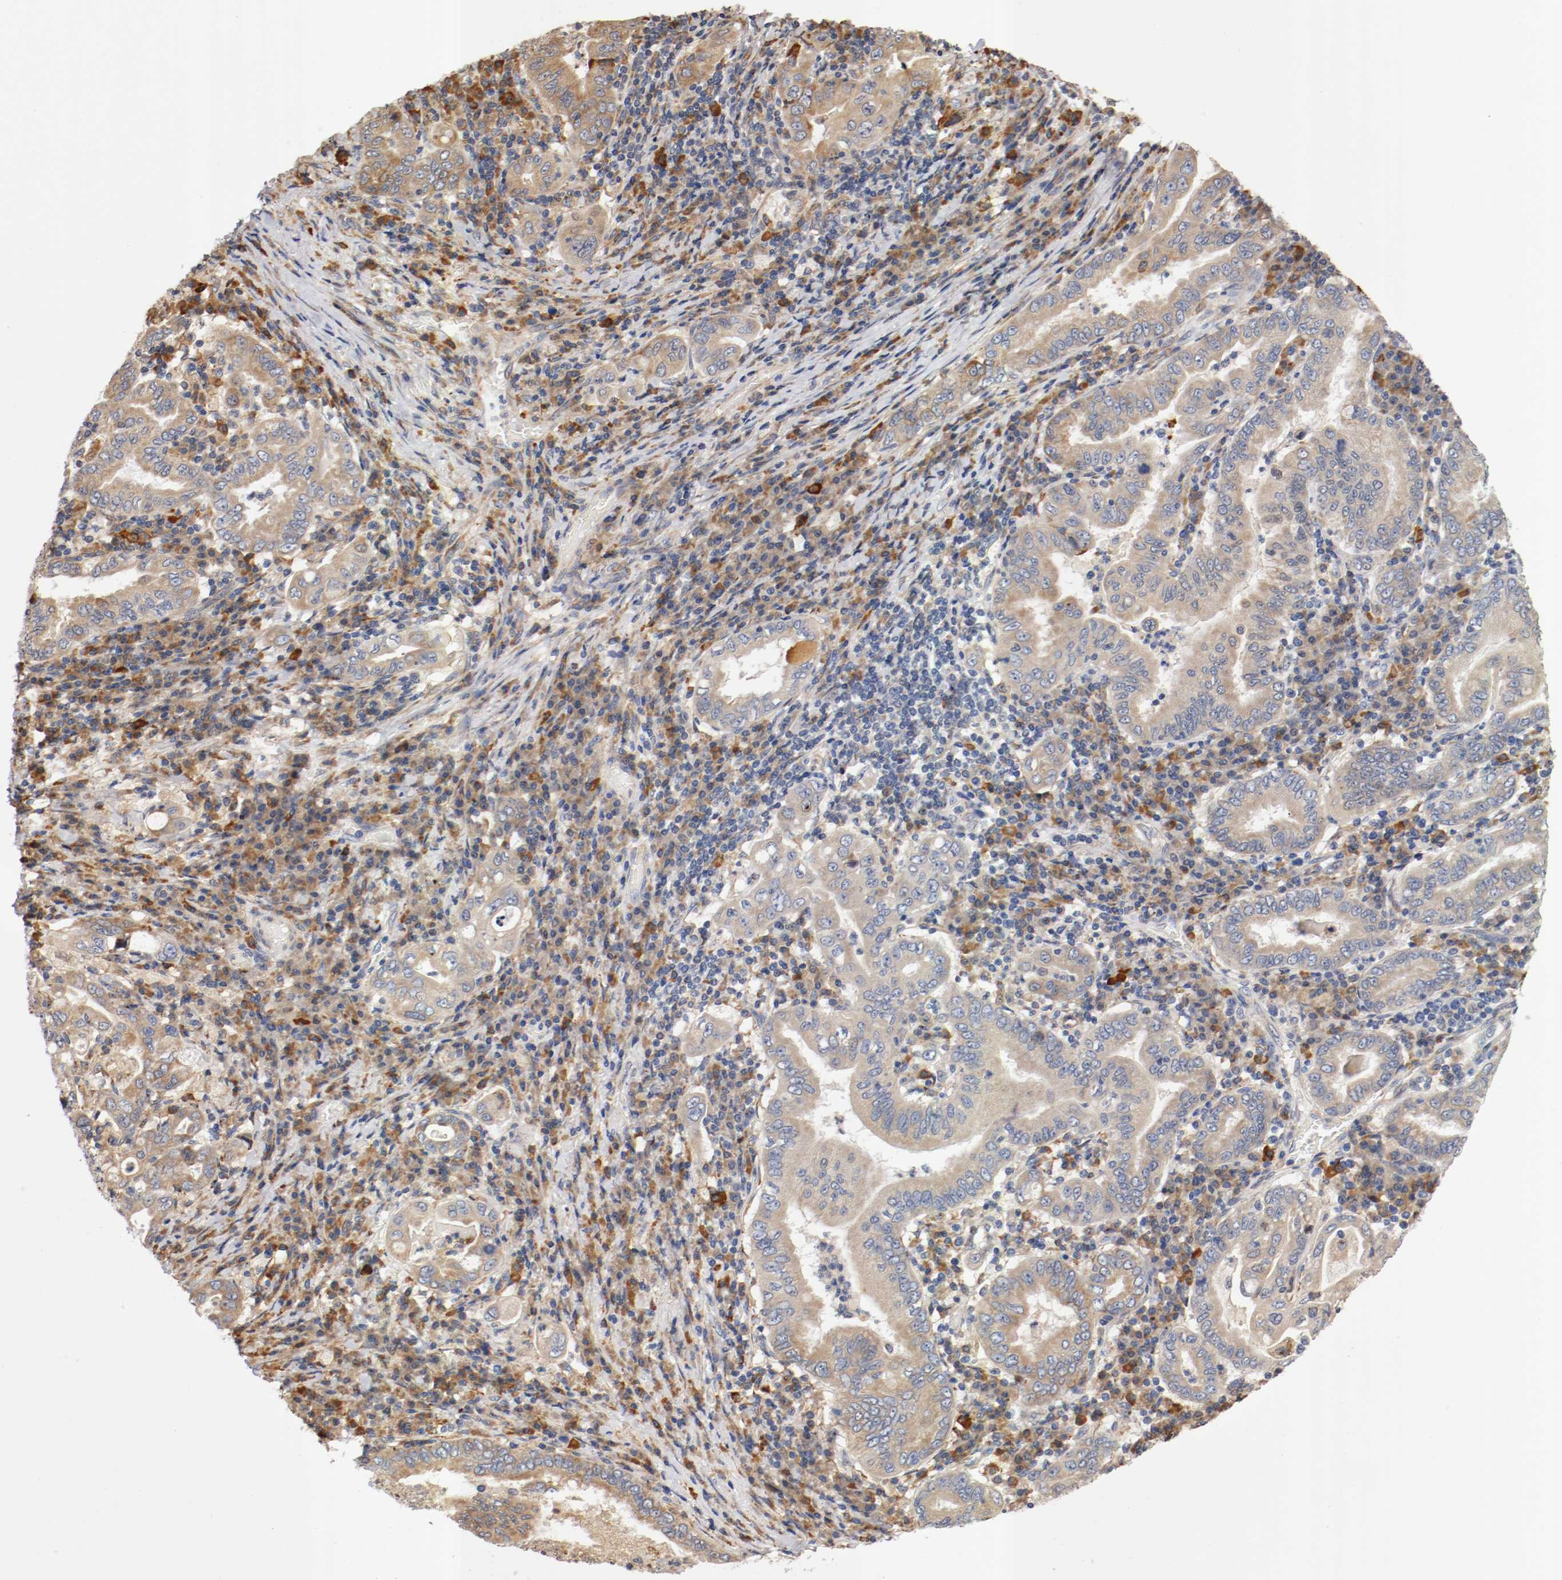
{"staining": {"intensity": "moderate", "quantity": ">75%", "location": "cytoplasmic/membranous"}, "tissue": "stomach cancer", "cell_type": "Tumor cells", "image_type": "cancer", "snomed": [{"axis": "morphology", "description": "Normal tissue, NOS"}, {"axis": "morphology", "description": "Adenocarcinoma, NOS"}, {"axis": "topography", "description": "Esophagus"}, {"axis": "topography", "description": "Stomach, upper"}, {"axis": "topography", "description": "Peripheral nerve tissue"}], "caption": "Tumor cells exhibit medium levels of moderate cytoplasmic/membranous expression in approximately >75% of cells in stomach cancer (adenocarcinoma).", "gene": "TNFSF13", "patient": {"sex": "male", "age": 62}}